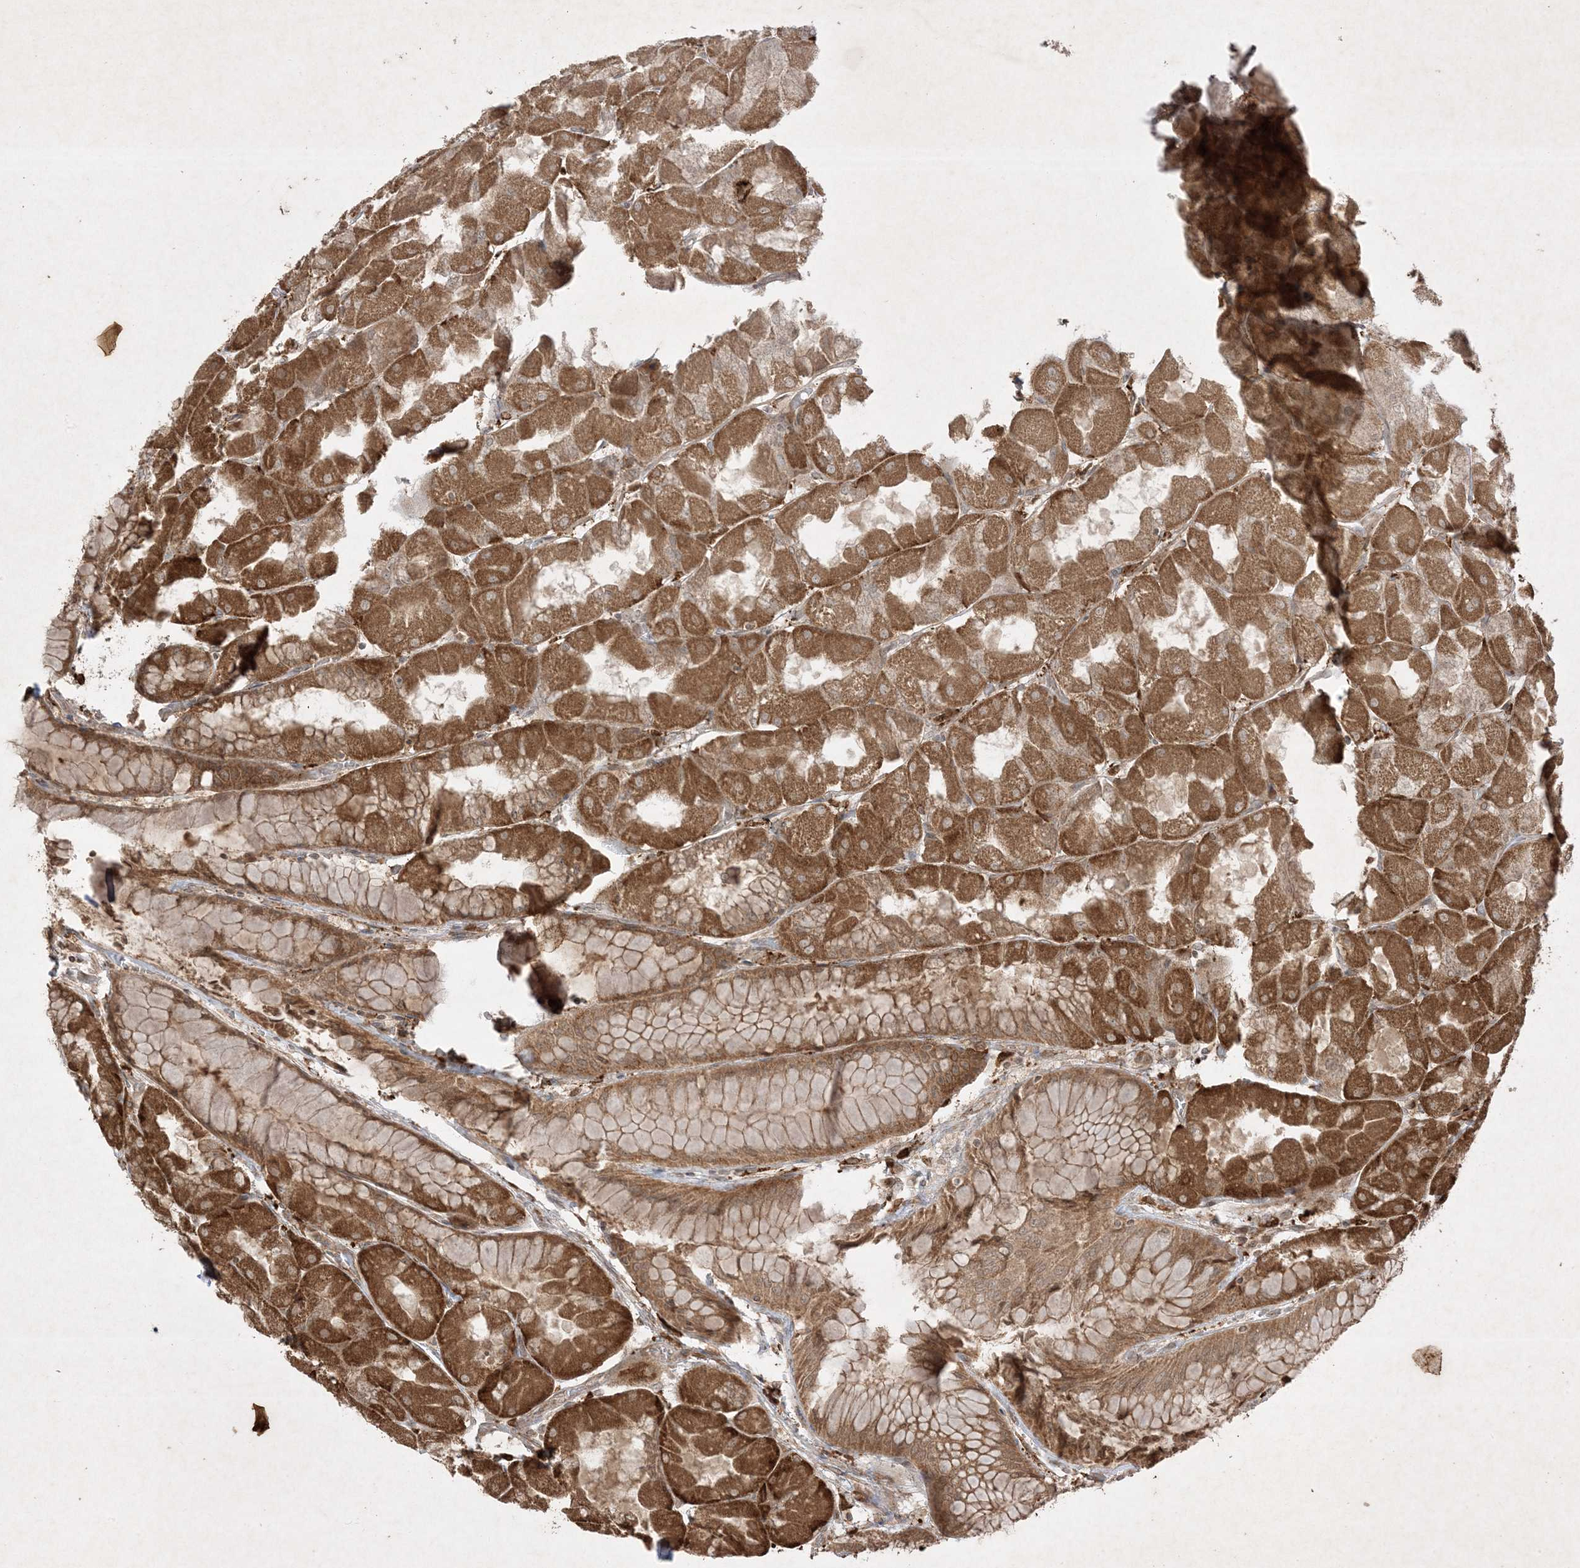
{"staining": {"intensity": "strong", "quantity": ">75%", "location": "cytoplasmic/membranous"}, "tissue": "stomach", "cell_type": "Glandular cells", "image_type": "normal", "snomed": [{"axis": "morphology", "description": "Normal tissue, NOS"}, {"axis": "topography", "description": "Stomach"}], "caption": "Stomach stained with DAB IHC exhibits high levels of strong cytoplasmic/membranous staining in approximately >75% of glandular cells.", "gene": "PTK6", "patient": {"sex": "female", "age": 61}}